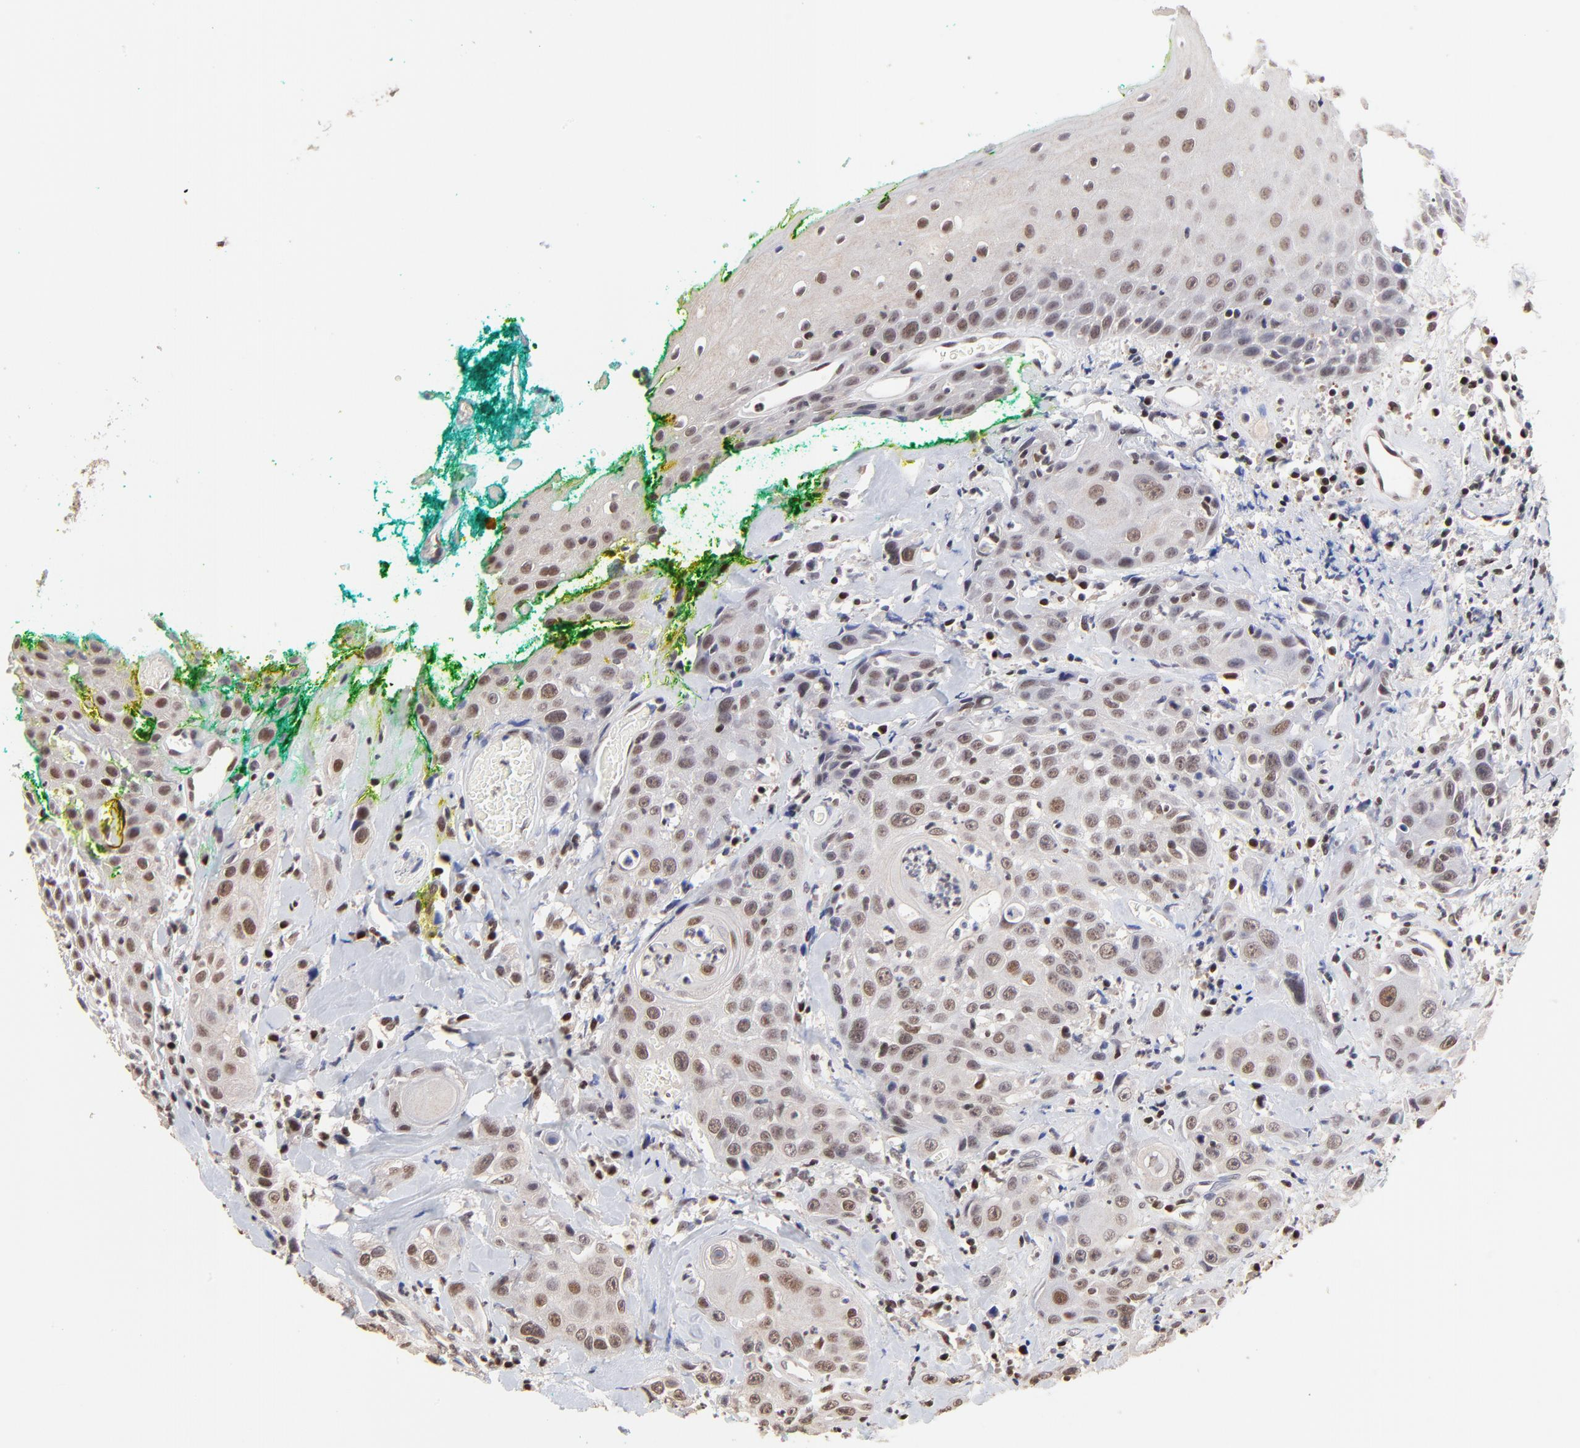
{"staining": {"intensity": "moderate", "quantity": "25%-75%", "location": "nuclear"}, "tissue": "head and neck cancer", "cell_type": "Tumor cells", "image_type": "cancer", "snomed": [{"axis": "morphology", "description": "Squamous cell carcinoma, NOS"}, {"axis": "topography", "description": "Oral tissue"}, {"axis": "topography", "description": "Head-Neck"}], "caption": "Head and neck squamous cell carcinoma tissue displays moderate nuclear positivity in approximately 25%-75% of tumor cells, visualized by immunohistochemistry. The protein is shown in brown color, while the nuclei are stained blue.", "gene": "DSN1", "patient": {"sex": "female", "age": 82}}